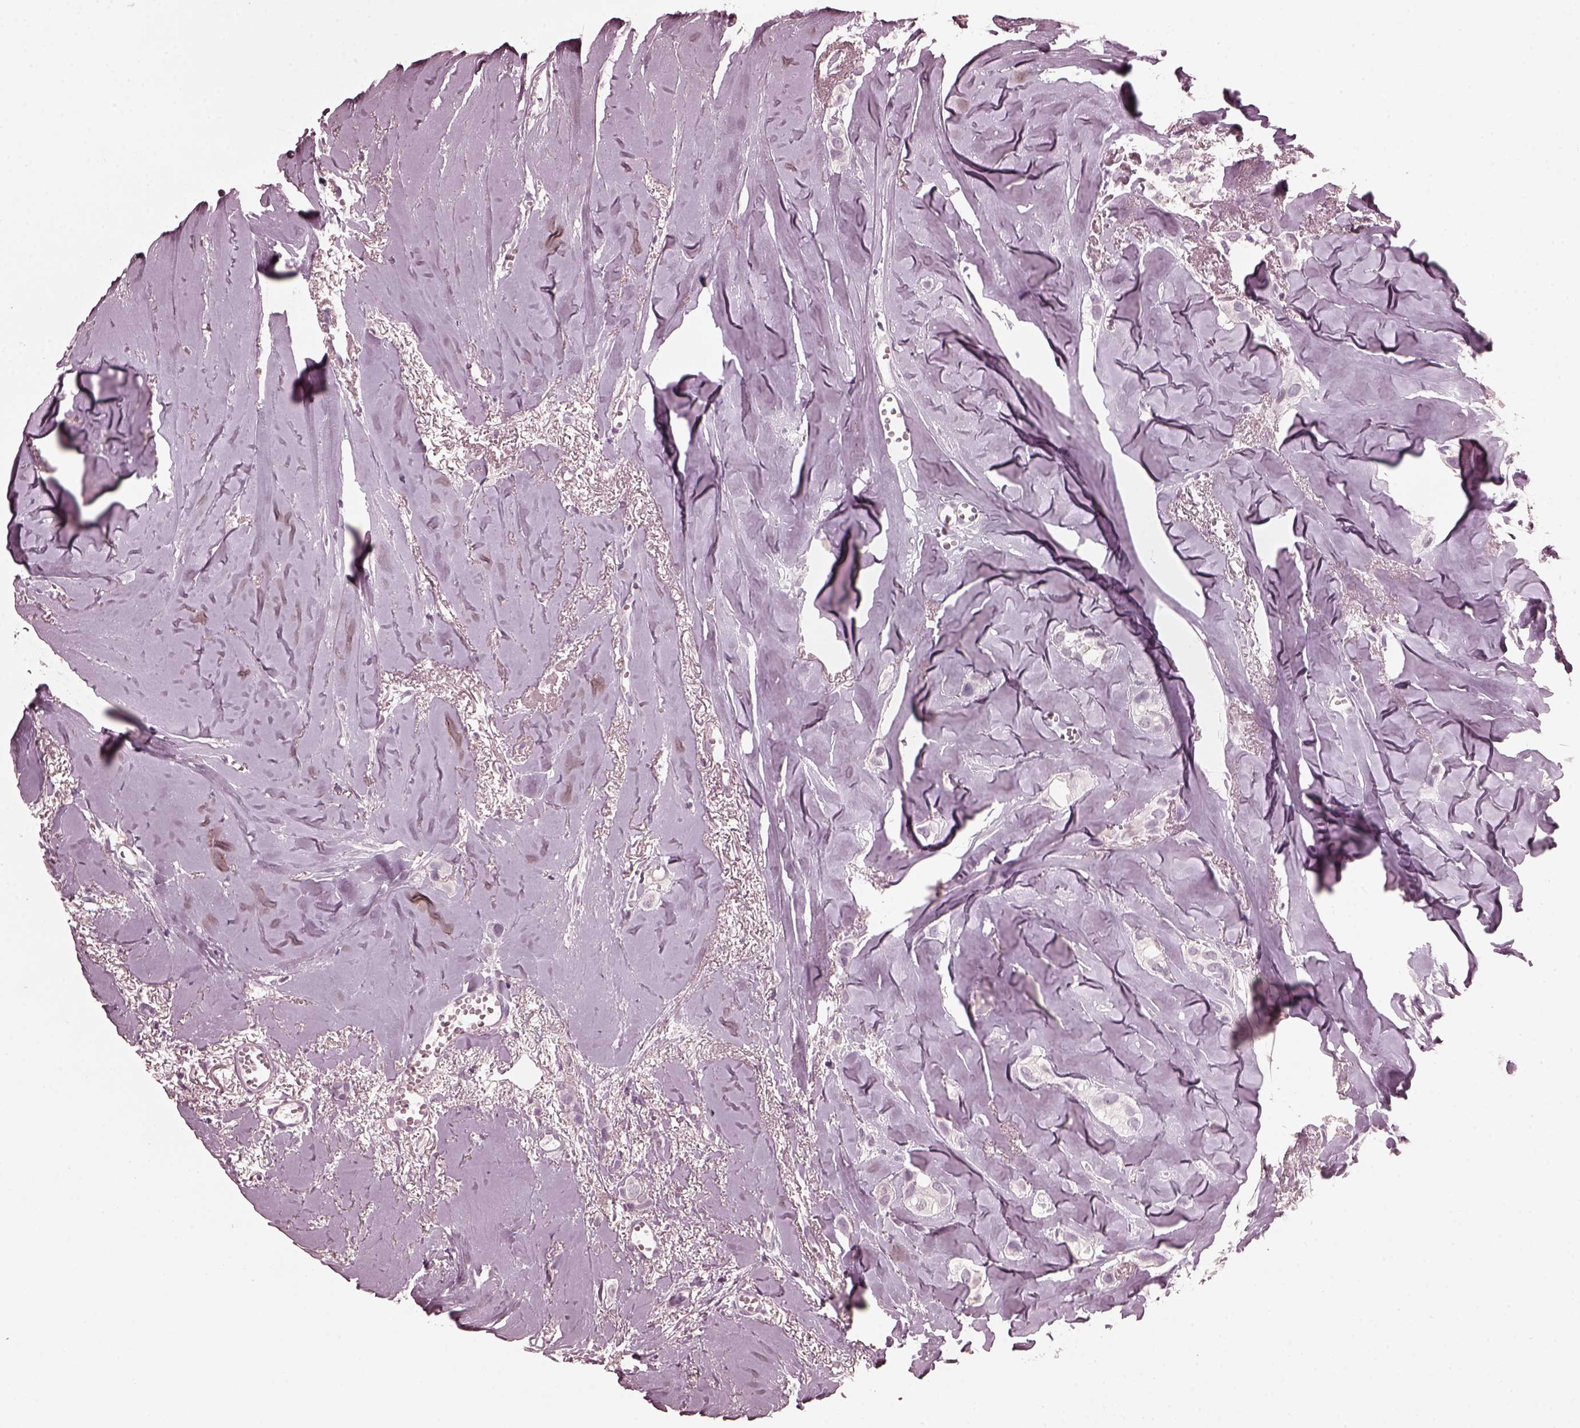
{"staining": {"intensity": "negative", "quantity": "none", "location": "none"}, "tissue": "breast cancer", "cell_type": "Tumor cells", "image_type": "cancer", "snomed": [{"axis": "morphology", "description": "Duct carcinoma"}, {"axis": "topography", "description": "Breast"}], "caption": "Immunohistochemistry (IHC) micrograph of breast intraductal carcinoma stained for a protein (brown), which displays no expression in tumor cells.", "gene": "CGA", "patient": {"sex": "female", "age": 85}}